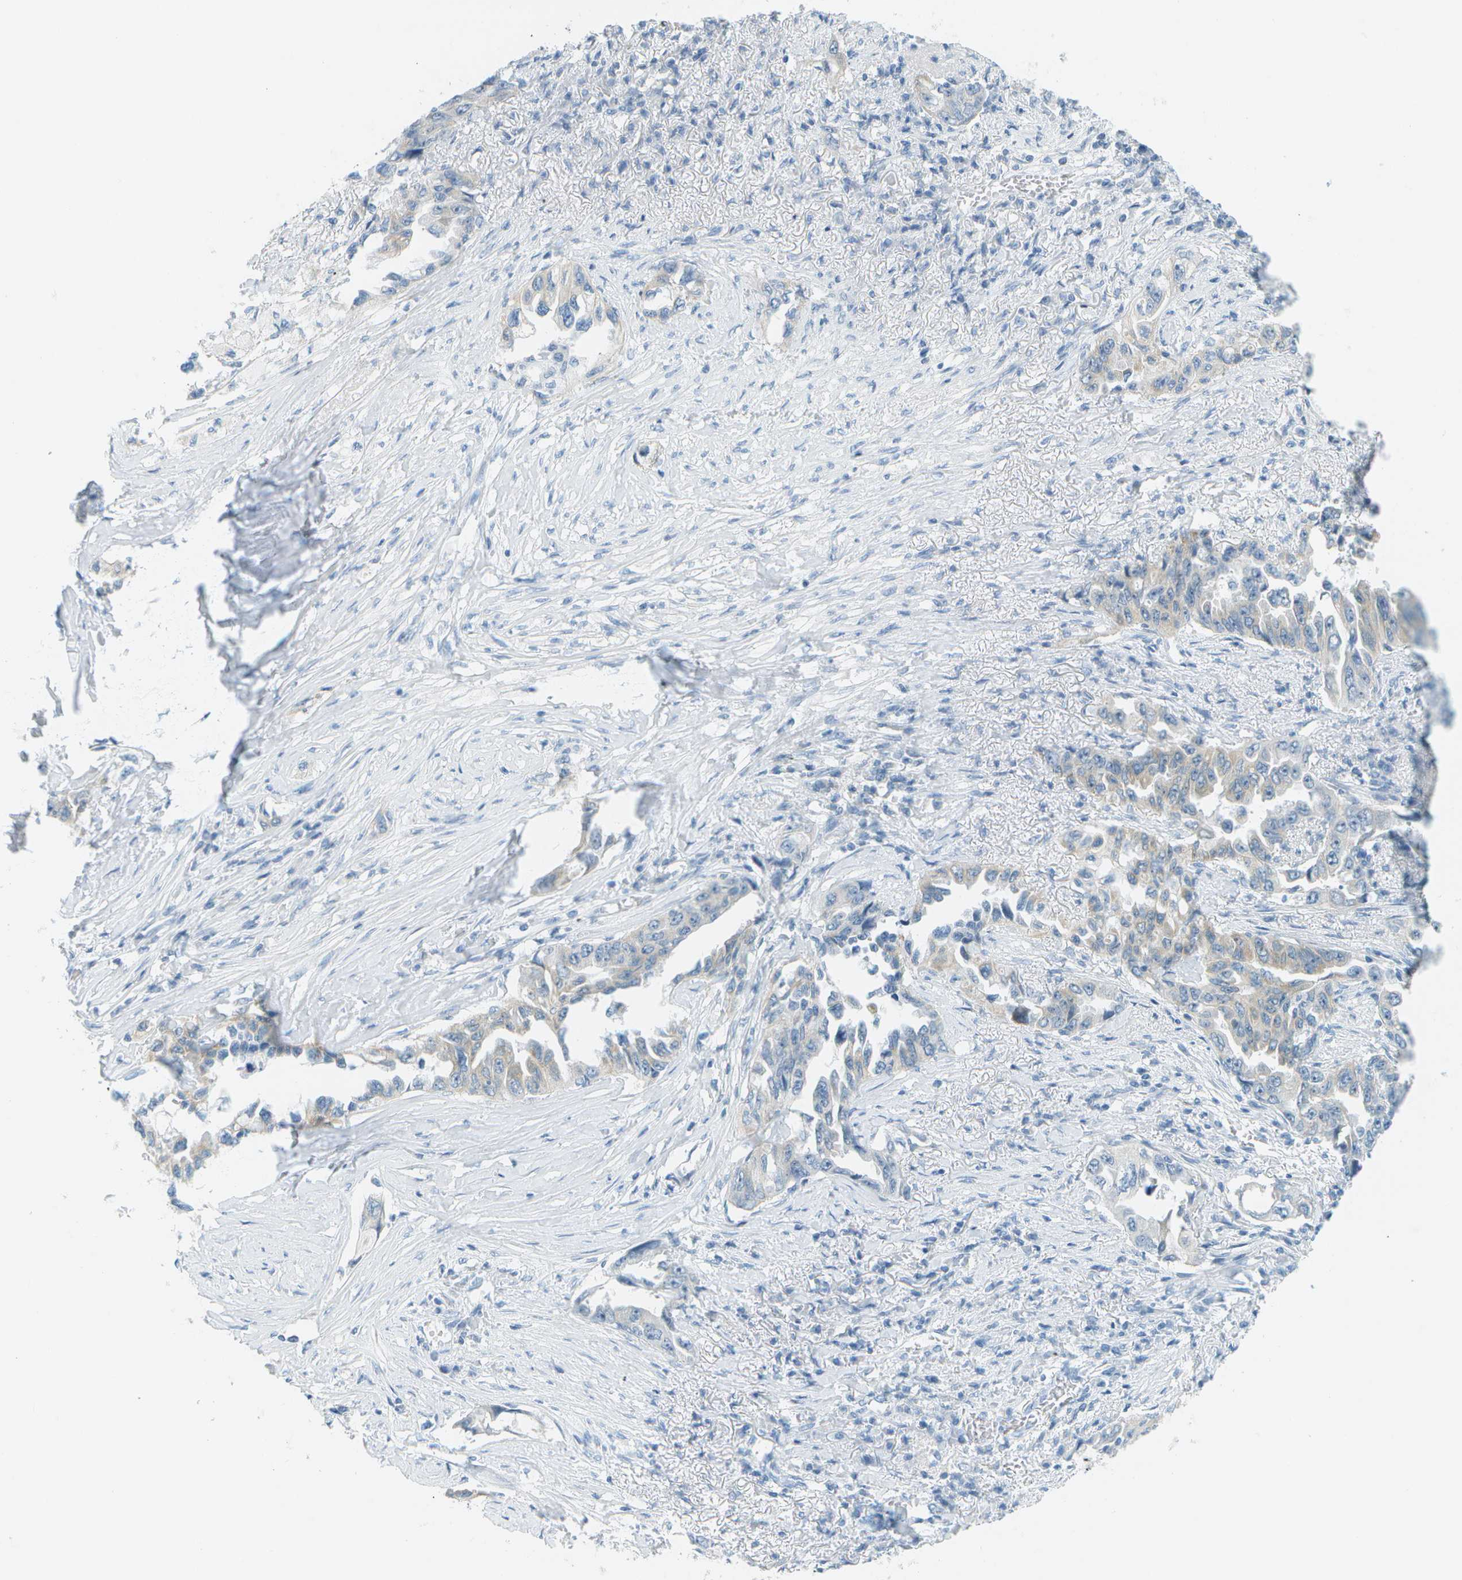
{"staining": {"intensity": "weak", "quantity": "<25%", "location": "cytoplasmic/membranous"}, "tissue": "lung cancer", "cell_type": "Tumor cells", "image_type": "cancer", "snomed": [{"axis": "morphology", "description": "Adenocarcinoma, NOS"}, {"axis": "topography", "description": "Lung"}], "caption": "This is an immunohistochemistry micrograph of human lung cancer (adenocarcinoma). There is no staining in tumor cells.", "gene": "SMYD5", "patient": {"sex": "female", "age": 51}}